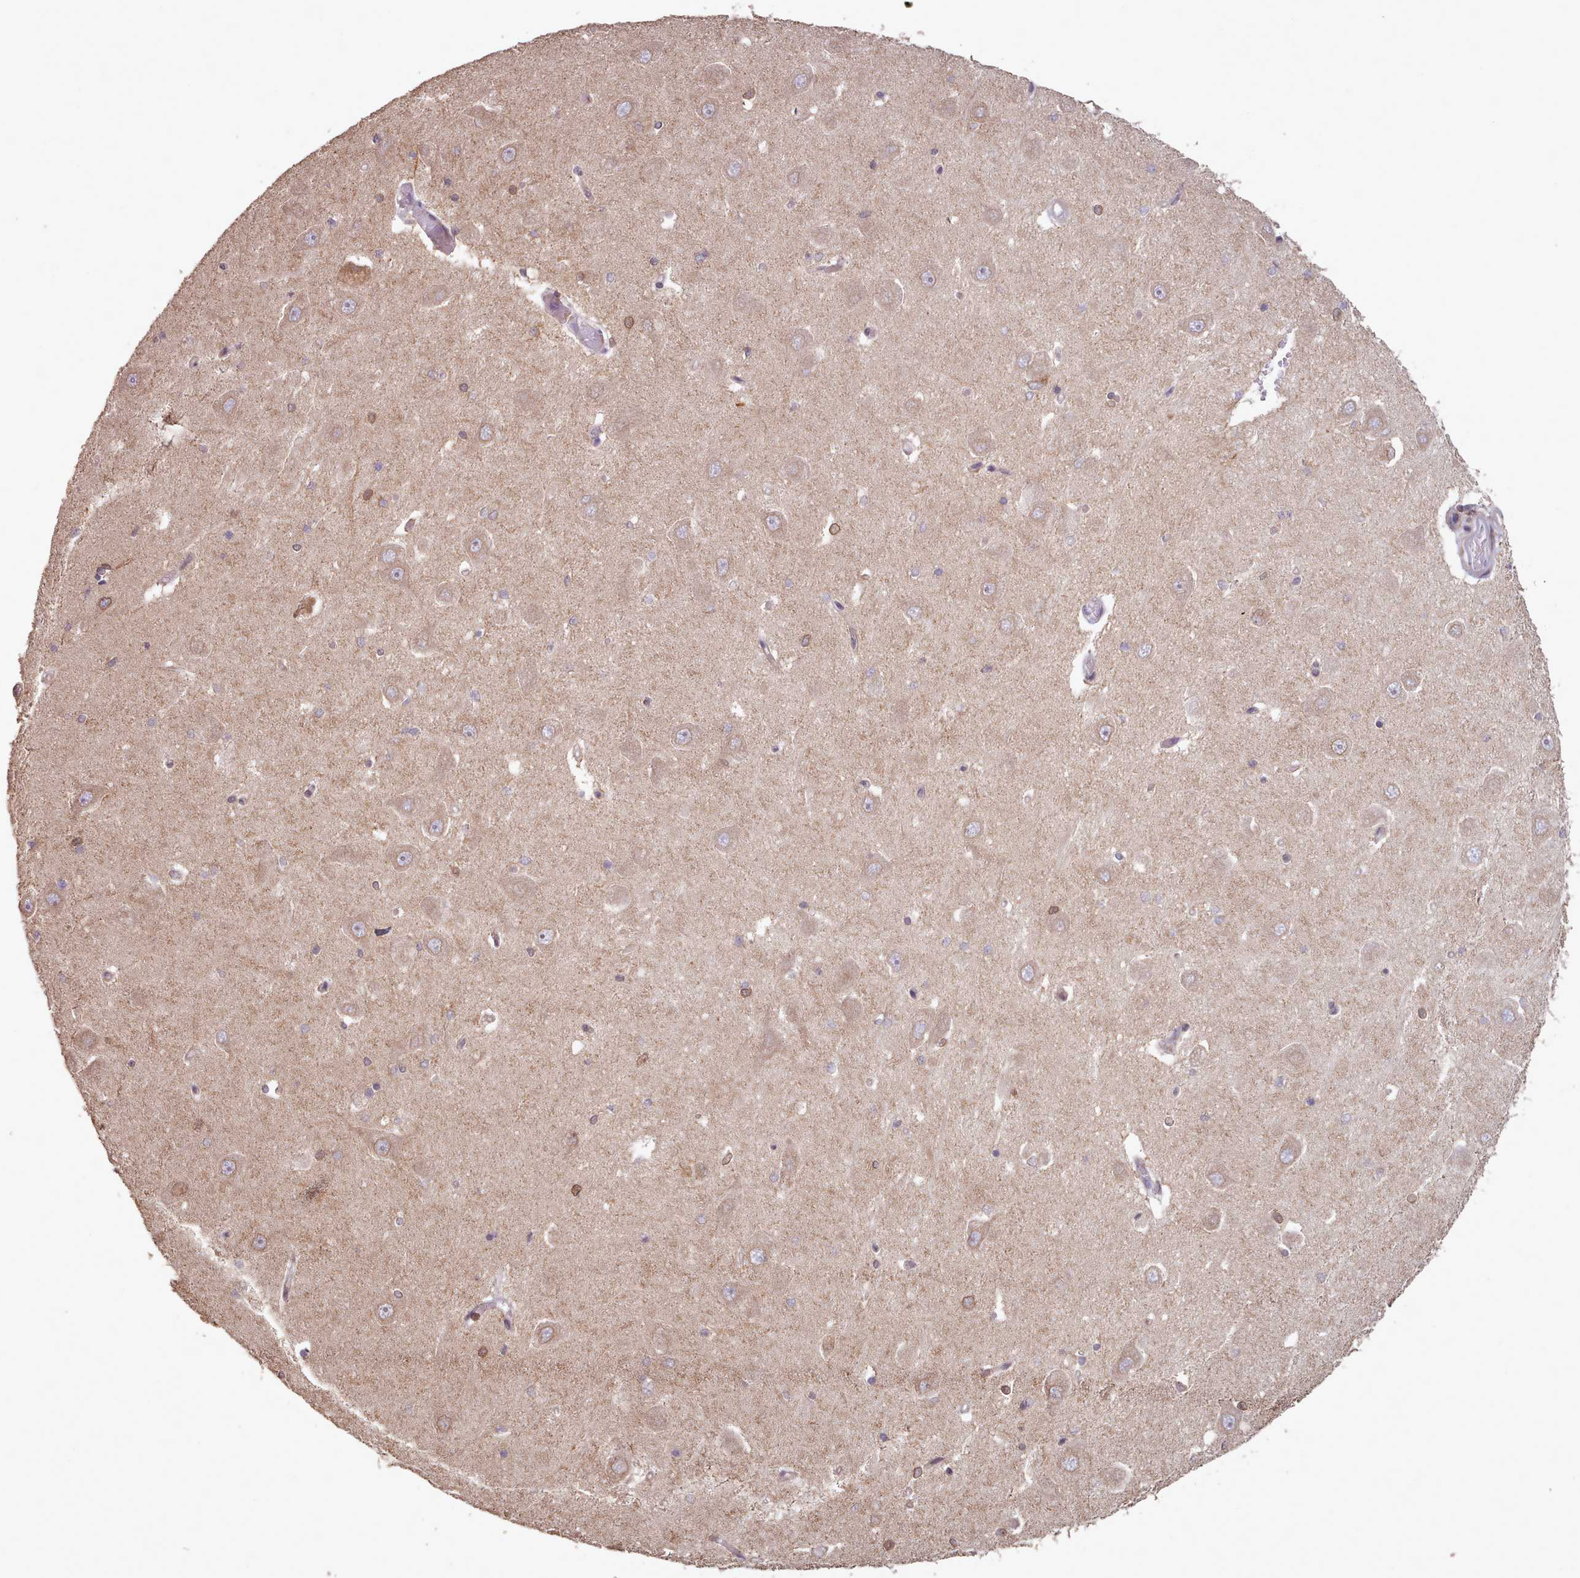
{"staining": {"intensity": "moderate", "quantity": "<25%", "location": "cytoplasmic/membranous,nuclear"}, "tissue": "hippocampus", "cell_type": "Glial cells", "image_type": "normal", "snomed": [{"axis": "morphology", "description": "Normal tissue, NOS"}, {"axis": "topography", "description": "Hippocampus"}], "caption": "A high-resolution micrograph shows IHC staining of benign hippocampus, which shows moderate cytoplasmic/membranous,nuclear staining in about <25% of glial cells. Nuclei are stained in blue.", "gene": "TOR1AIP1", "patient": {"sex": "male", "age": 45}}